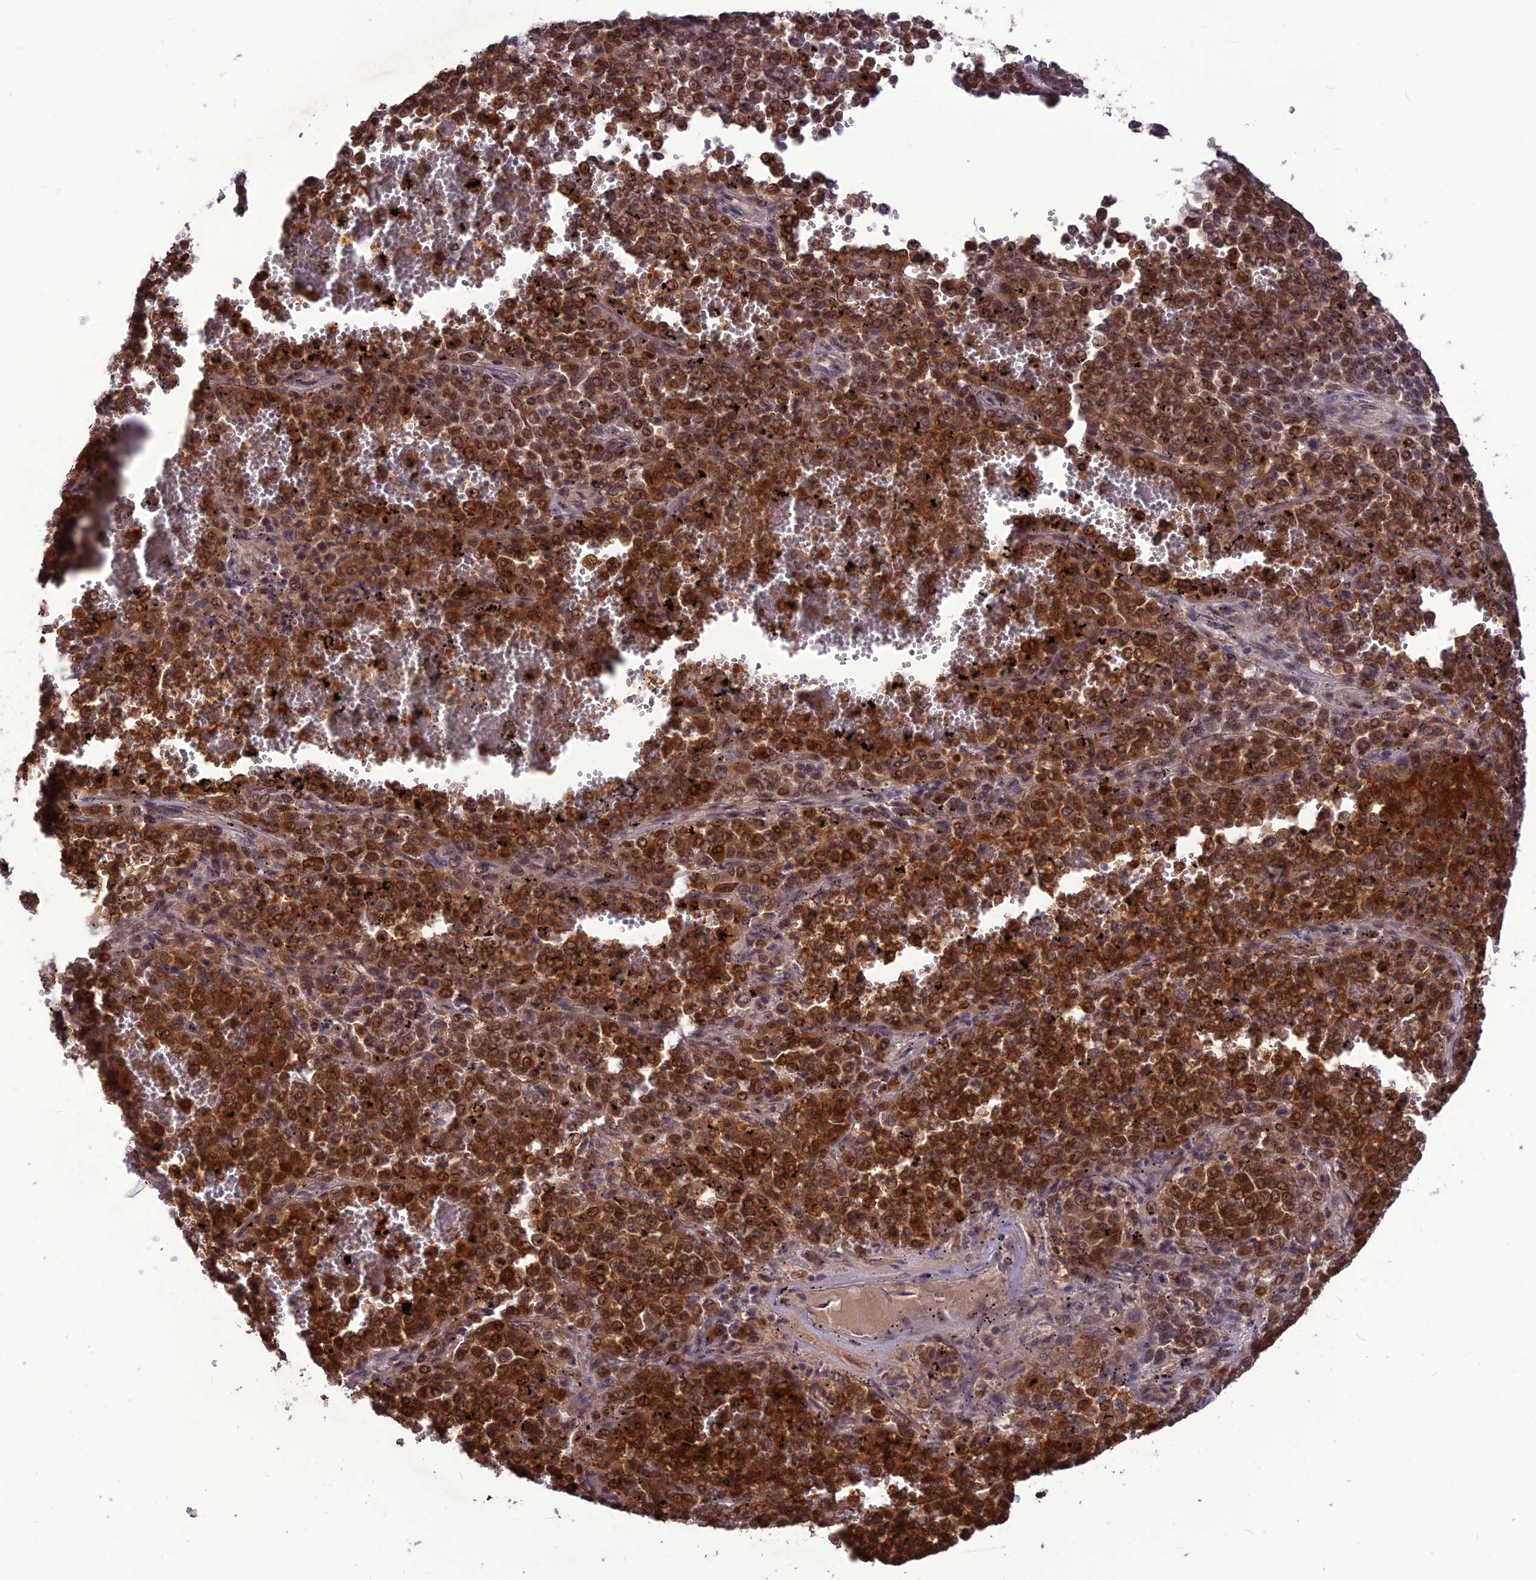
{"staining": {"intensity": "strong", "quantity": ">75%", "location": "cytoplasmic/membranous,nuclear"}, "tissue": "melanoma", "cell_type": "Tumor cells", "image_type": "cancer", "snomed": [{"axis": "morphology", "description": "Malignant melanoma, Metastatic site"}, {"axis": "topography", "description": "Pancreas"}], "caption": "An image of melanoma stained for a protein demonstrates strong cytoplasmic/membranous and nuclear brown staining in tumor cells.", "gene": "DIS3", "patient": {"sex": "female", "age": 30}}